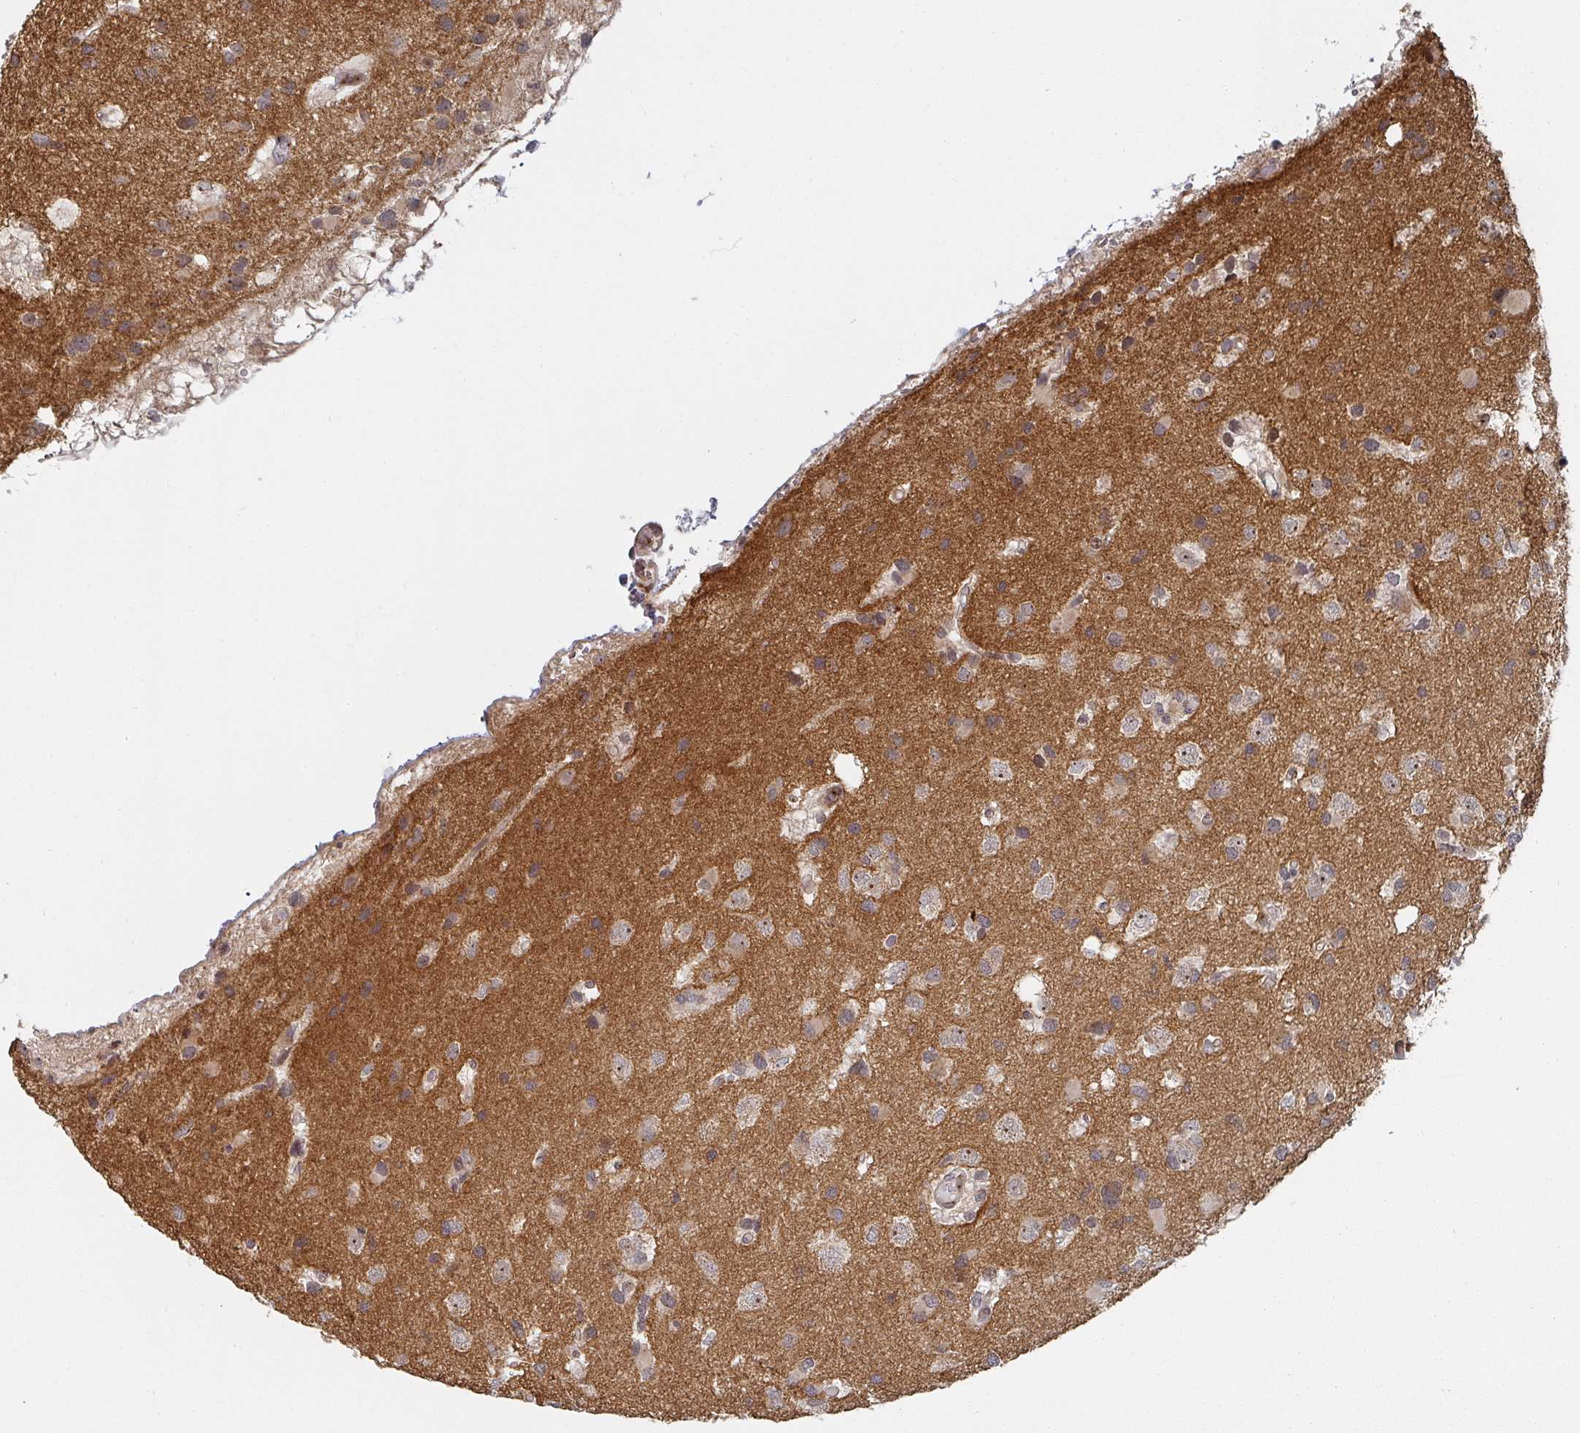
{"staining": {"intensity": "moderate", "quantity": "<25%", "location": "nuclear"}, "tissue": "glioma", "cell_type": "Tumor cells", "image_type": "cancer", "snomed": [{"axis": "morphology", "description": "Glioma, malignant, High grade"}, {"axis": "topography", "description": "Brain"}], "caption": "Protein analysis of glioma tissue demonstrates moderate nuclear staining in about <25% of tumor cells.", "gene": "KIF1C", "patient": {"sex": "male", "age": 53}}